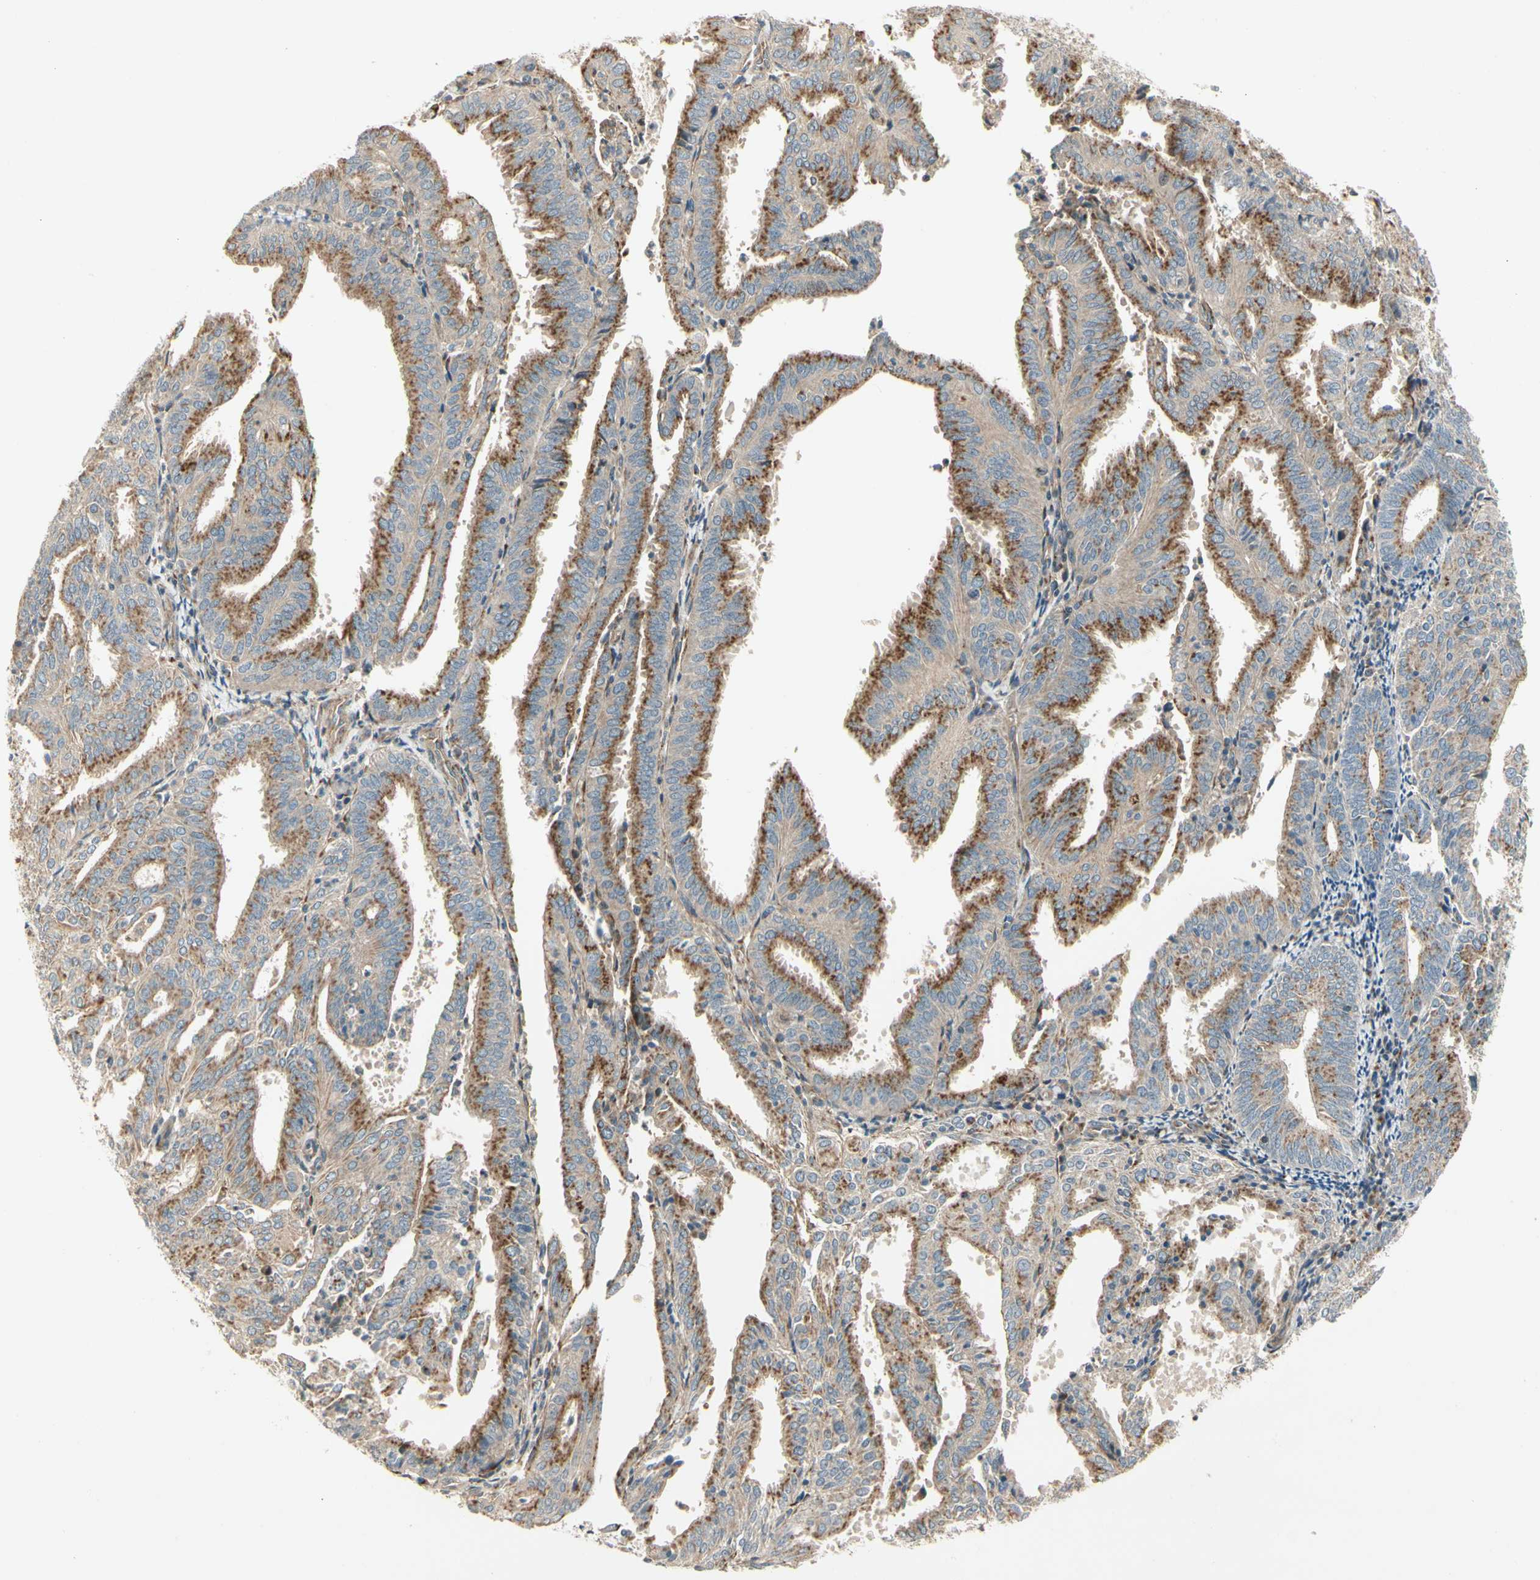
{"staining": {"intensity": "moderate", "quantity": ">75%", "location": "cytoplasmic/membranous"}, "tissue": "endometrial cancer", "cell_type": "Tumor cells", "image_type": "cancer", "snomed": [{"axis": "morphology", "description": "Adenocarcinoma, NOS"}, {"axis": "topography", "description": "Uterus"}], "caption": "Immunohistochemistry of endometrial cancer exhibits medium levels of moderate cytoplasmic/membranous positivity in approximately >75% of tumor cells. The staining was performed using DAB (3,3'-diaminobenzidine), with brown indicating positive protein expression. Nuclei are stained blue with hematoxylin.", "gene": "ABCA3", "patient": {"sex": "female", "age": 60}}